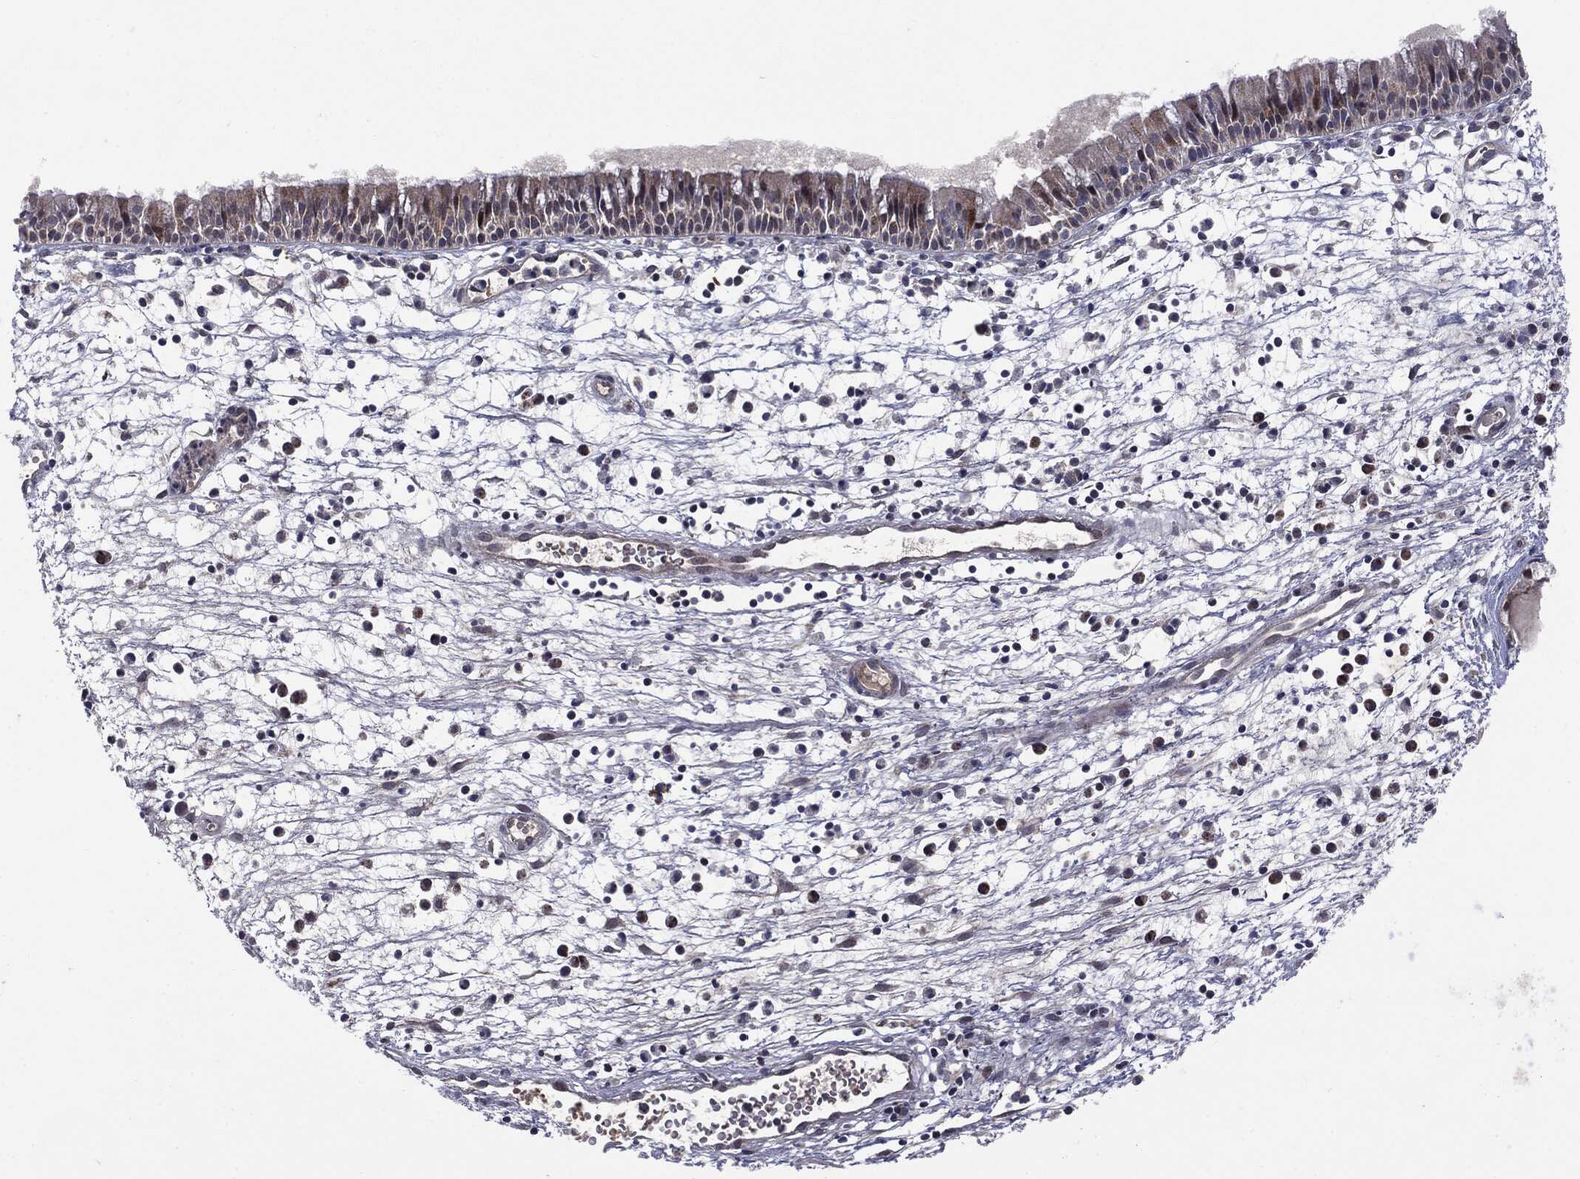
{"staining": {"intensity": "weak", "quantity": "<25%", "location": "cytoplasmic/membranous"}, "tissue": "nasopharynx", "cell_type": "Respiratory epithelial cells", "image_type": "normal", "snomed": [{"axis": "morphology", "description": "Normal tissue, NOS"}, {"axis": "topography", "description": "Nasopharynx"}], "caption": "This is a histopathology image of immunohistochemistry staining of unremarkable nasopharynx, which shows no expression in respiratory epithelial cells.", "gene": "PTPA", "patient": {"sex": "male", "age": 58}}